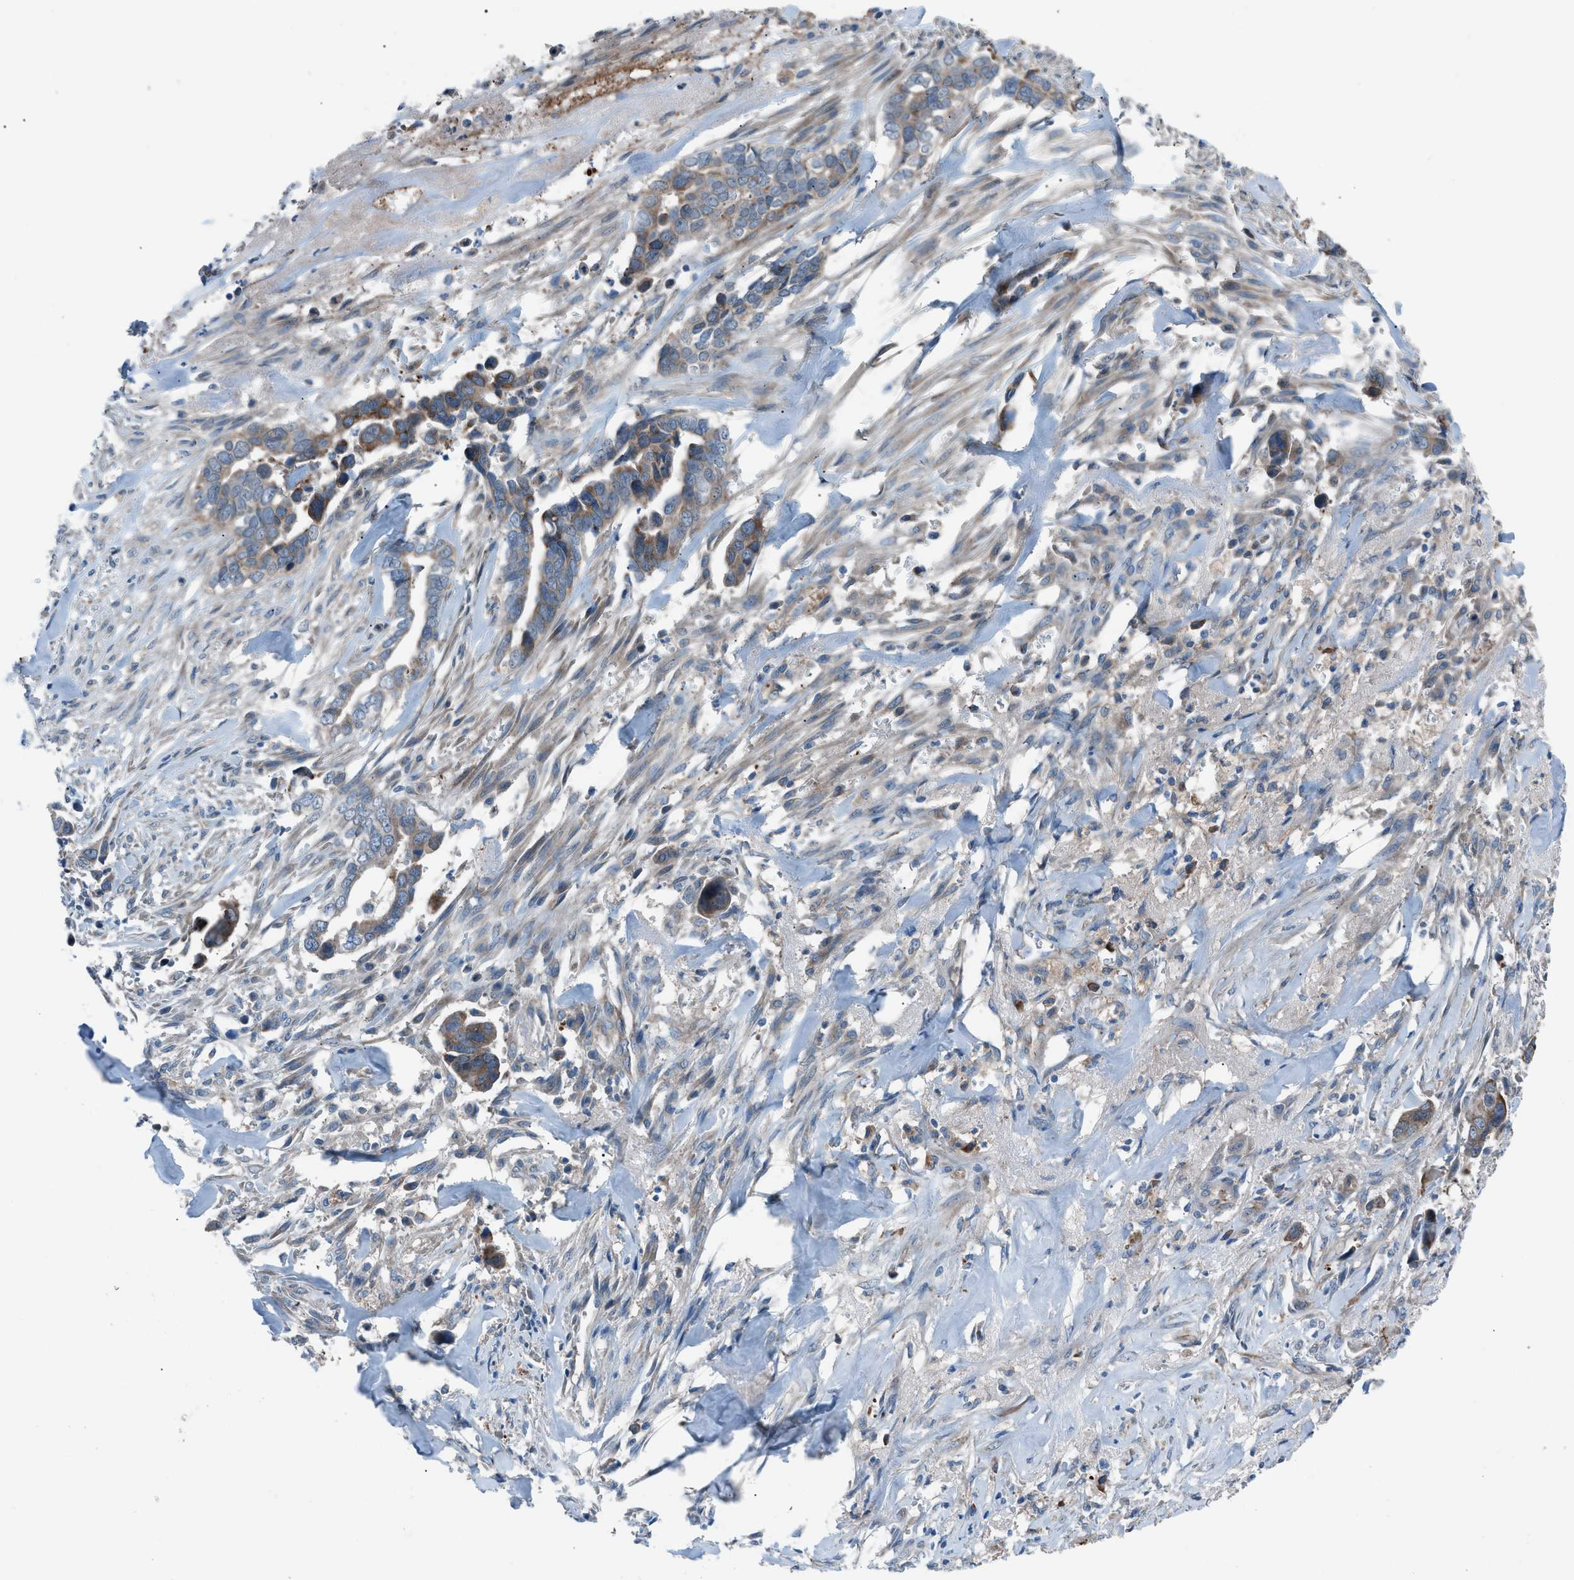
{"staining": {"intensity": "moderate", "quantity": ">75%", "location": "cytoplasmic/membranous"}, "tissue": "liver cancer", "cell_type": "Tumor cells", "image_type": "cancer", "snomed": [{"axis": "morphology", "description": "Cholangiocarcinoma"}, {"axis": "topography", "description": "Liver"}], "caption": "Immunohistochemistry (IHC) image of neoplastic tissue: human cholangiocarcinoma (liver) stained using IHC reveals medium levels of moderate protein expression localized specifically in the cytoplasmic/membranous of tumor cells, appearing as a cytoplasmic/membranous brown color.", "gene": "HEG1", "patient": {"sex": "female", "age": 79}}